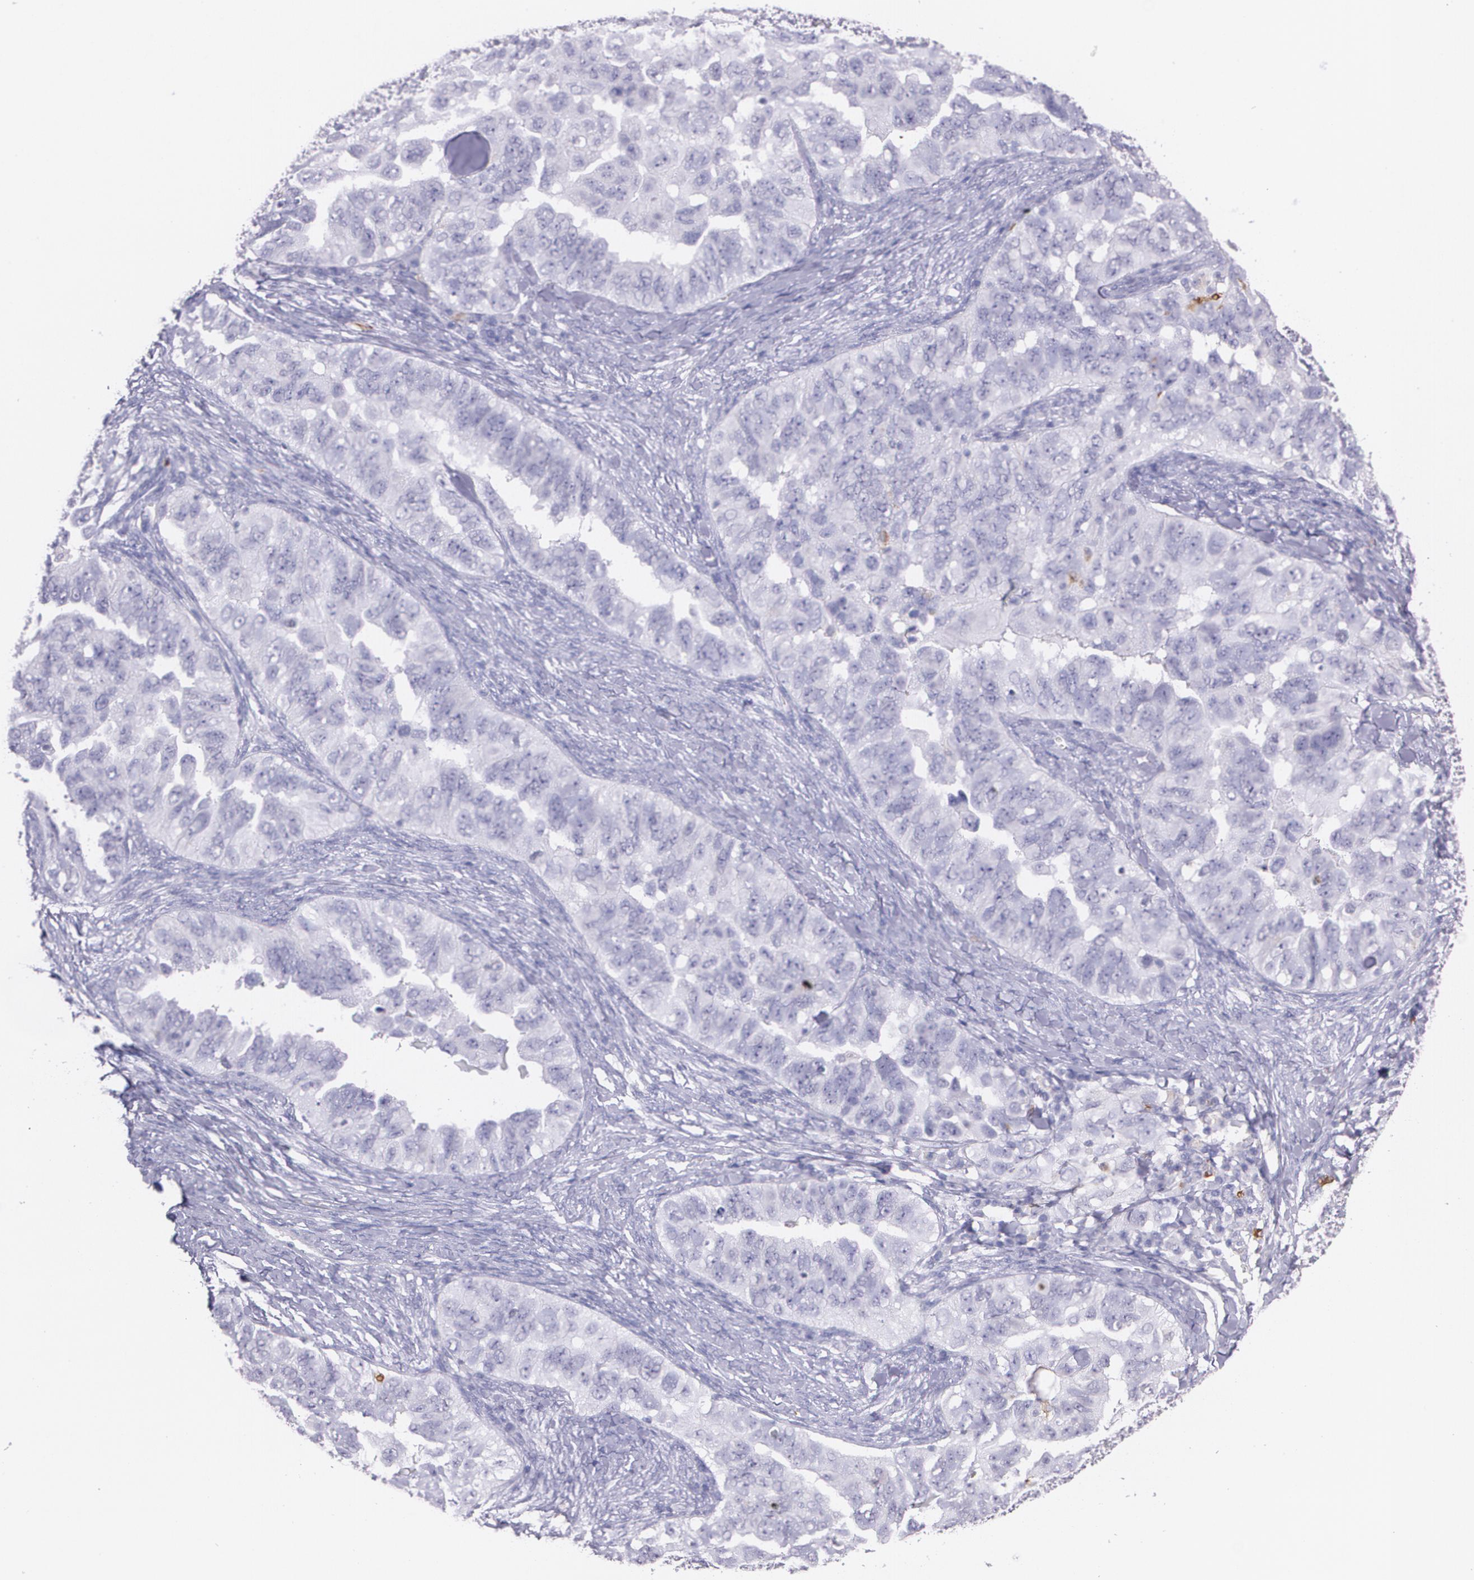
{"staining": {"intensity": "negative", "quantity": "none", "location": "none"}, "tissue": "ovarian cancer", "cell_type": "Tumor cells", "image_type": "cancer", "snomed": [{"axis": "morphology", "description": "Cystadenocarcinoma, serous, NOS"}, {"axis": "topography", "description": "Ovary"}], "caption": "IHC photomicrograph of human ovarian cancer stained for a protein (brown), which demonstrates no staining in tumor cells.", "gene": "RTN1", "patient": {"sex": "female", "age": 82}}